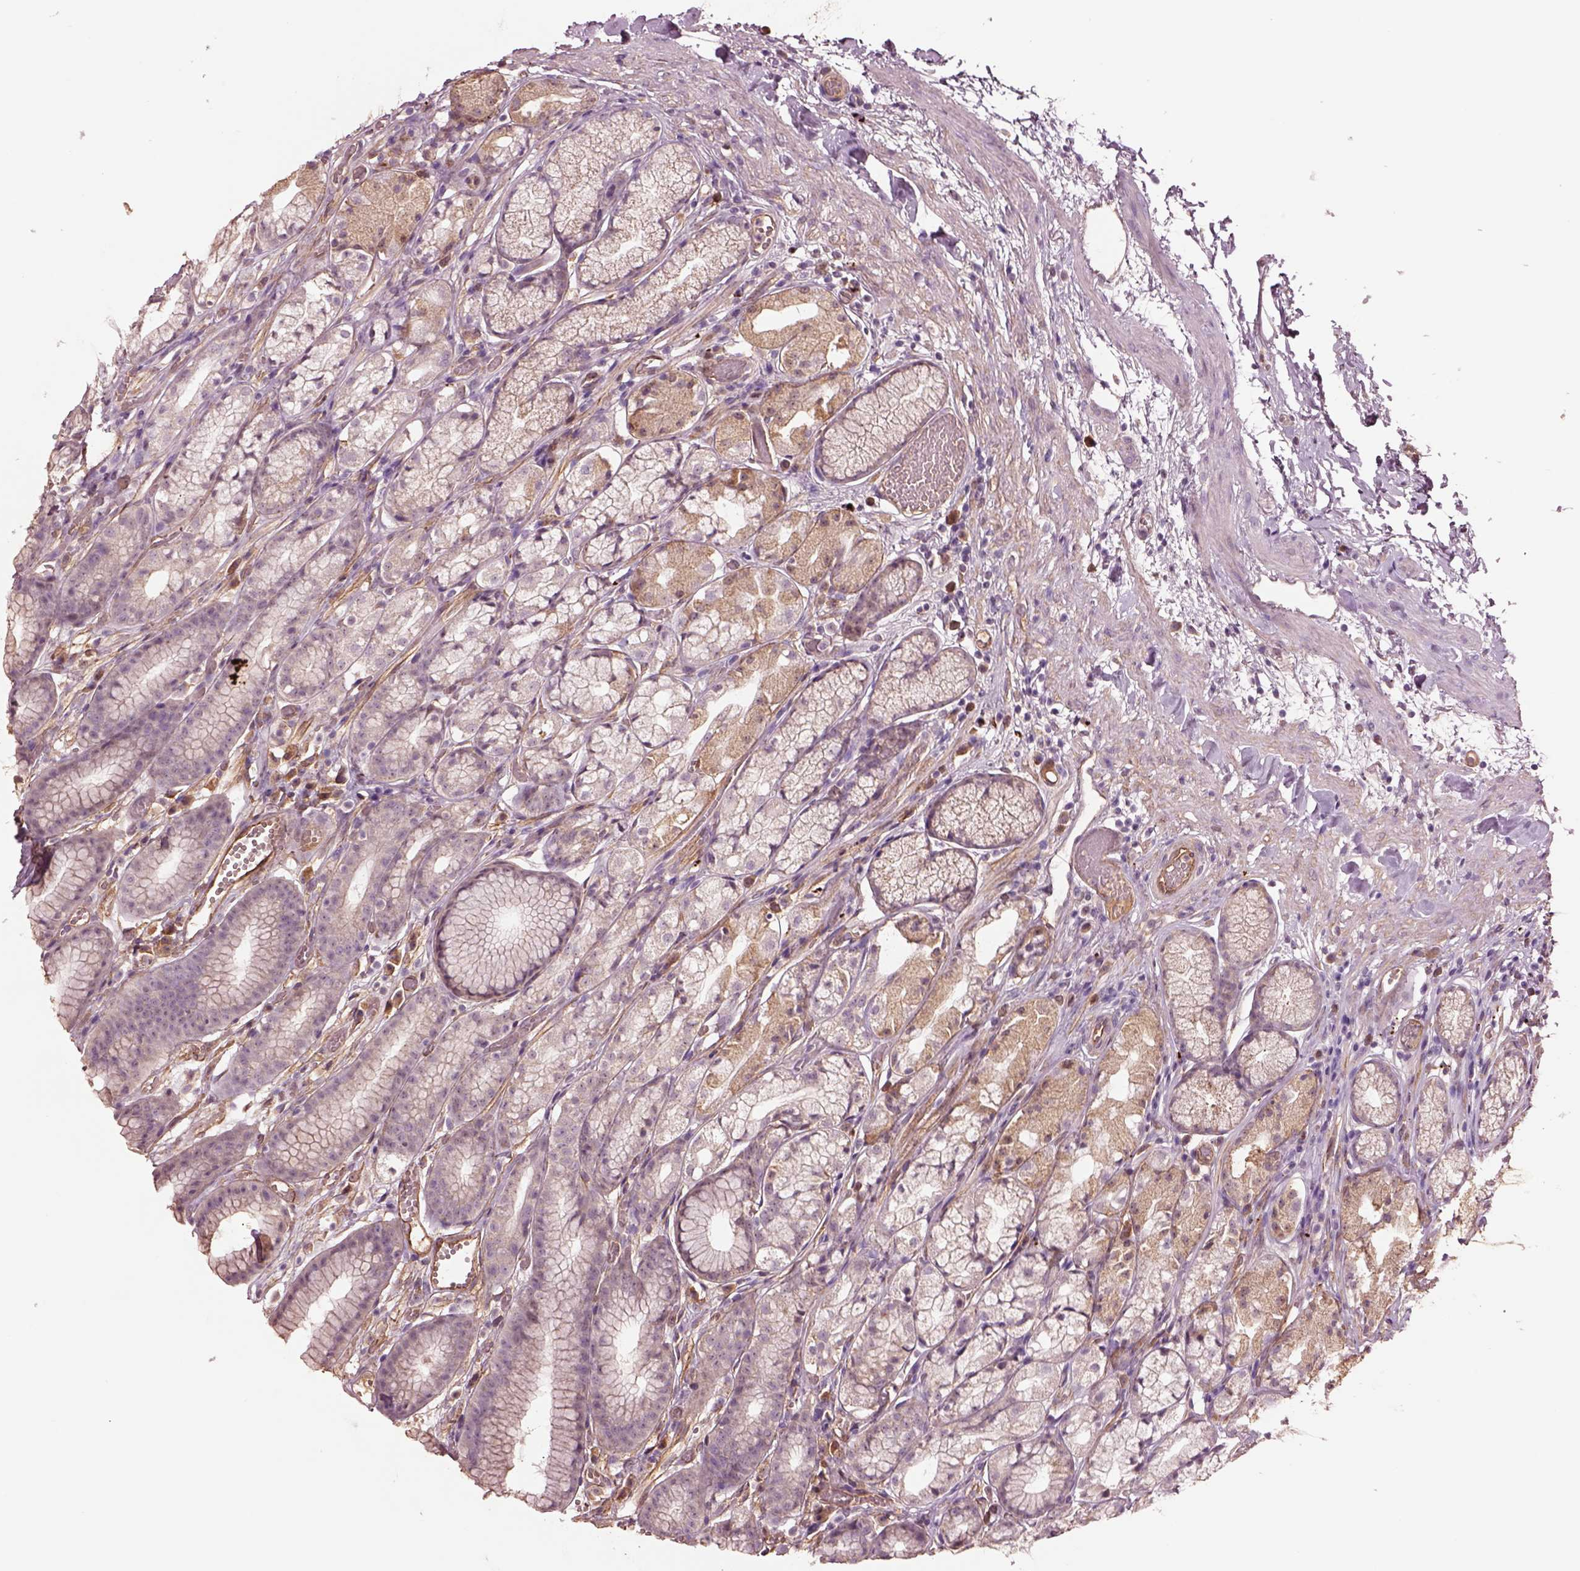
{"staining": {"intensity": "weak", "quantity": "<25%", "location": "cytoplasmic/membranous"}, "tissue": "stomach", "cell_type": "Glandular cells", "image_type": "normal", "snomed": [{"axis": "morphology", "description": "Normal tissue, NOS"}, {"axis": "topography", "description": "Stomach"}], "caption": "Immunohistochemistry image of unremarkable stomach: stomach stained with DAB (3,3'-diaminobenzidine) exhibits no significant protein expression in glandular cells. Brightfield microscopy of IHC stained with DAB (brown) and hematoxylin (blue), captured at high magnification.", "gene": "HTR1B", "patient": {"sex": "male", "age": 70}}